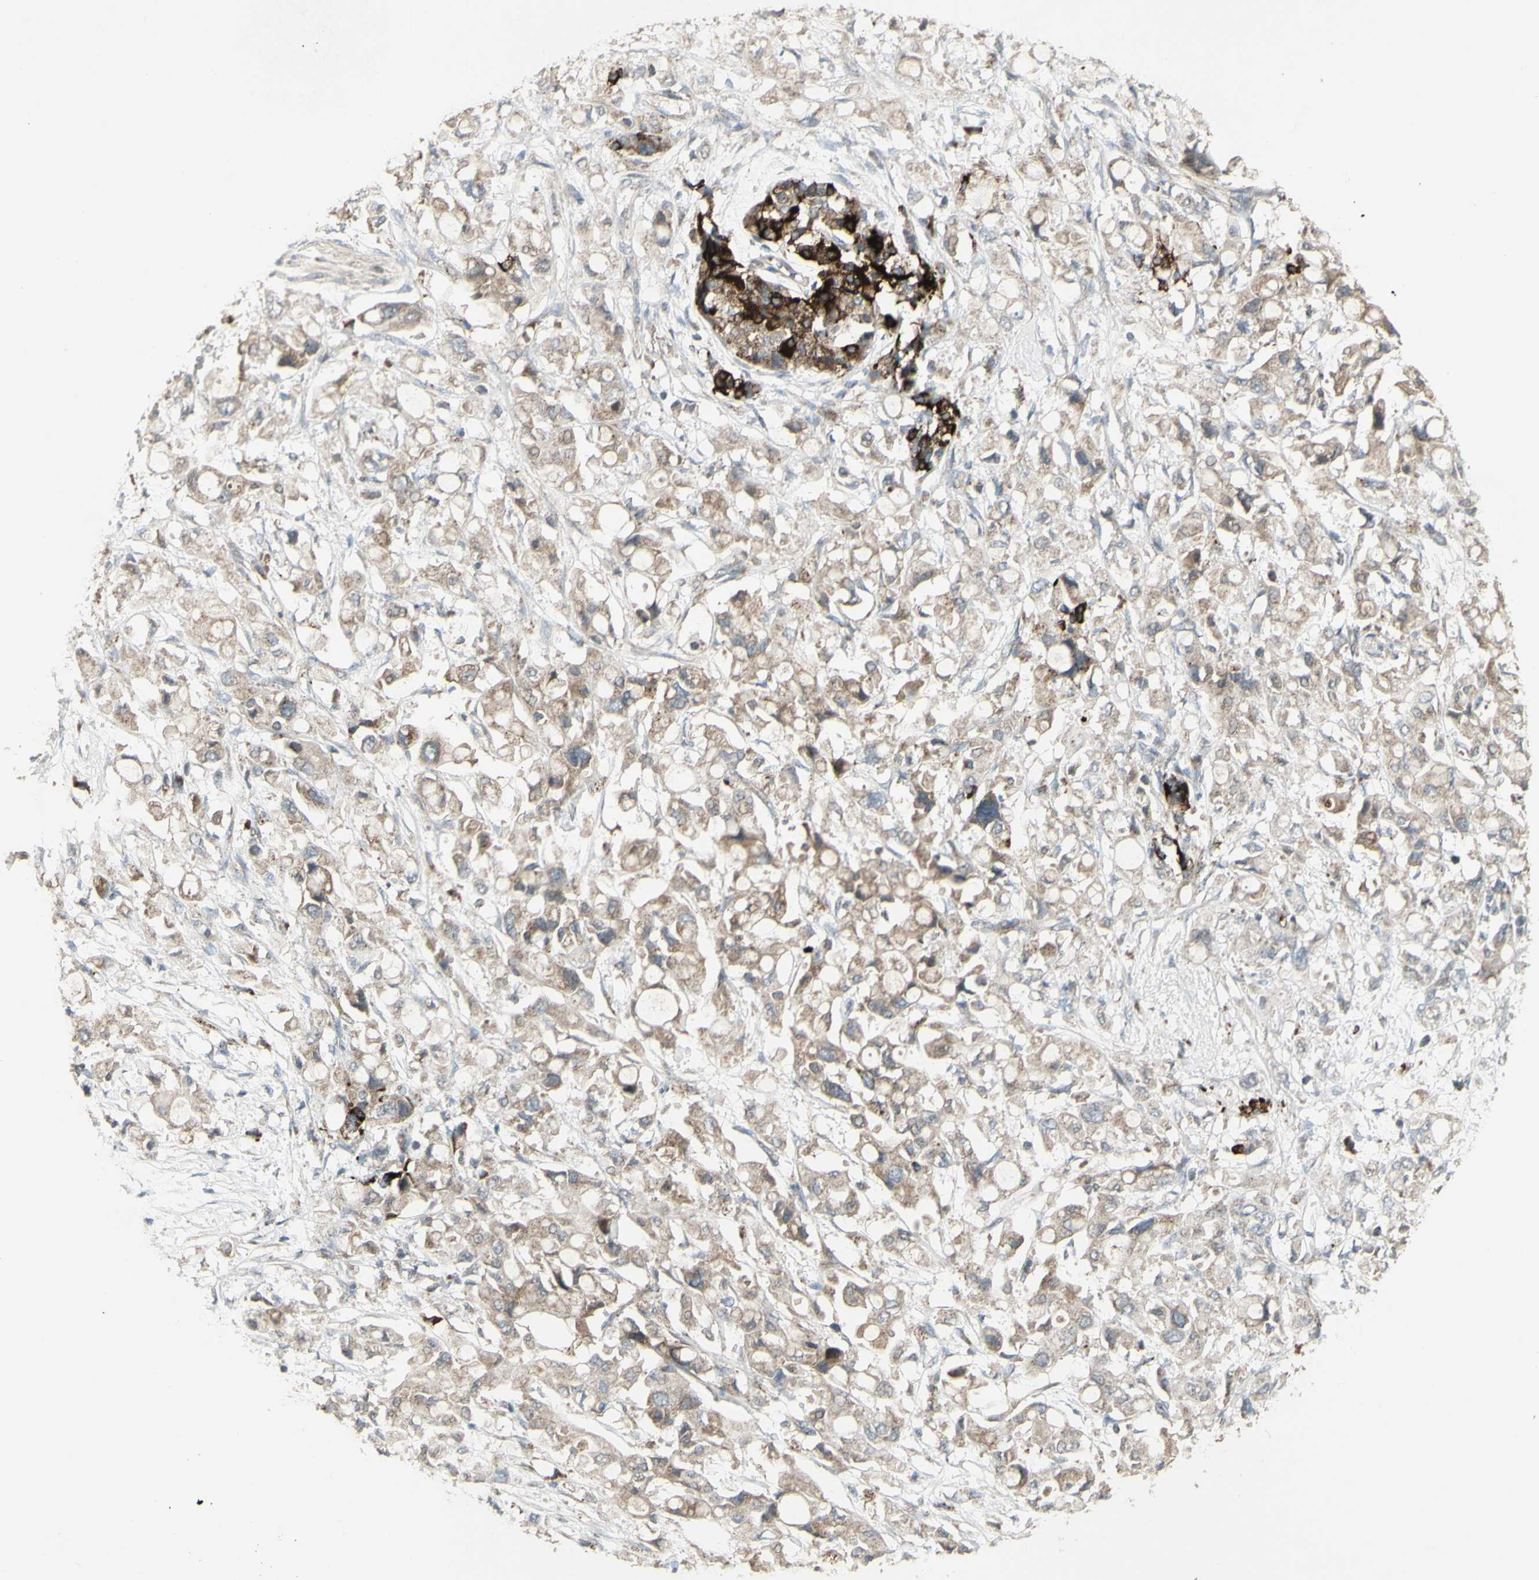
{"staining": {"intensity": "weak", "quantity": ">75%", "location": "cytoplasmic/membranous"}, "tissue": "pancreatic cancer", "cell_type": "Tumor cells", "image_type": "cancer", "snomed": [{"axis": "morphology", "description": "Adenocarcinoma, NOS"}, {"axis": "topography", "description": "Pancreas"}], "caption": "Tumor cells reveal low levels of weak cytoplasmic/membranous positivity in about >75% of cells in human pancreatic cancer (adenocarcinoma).", "gene": "SHC1", "patient": {"sex": "female", "age": 56}}